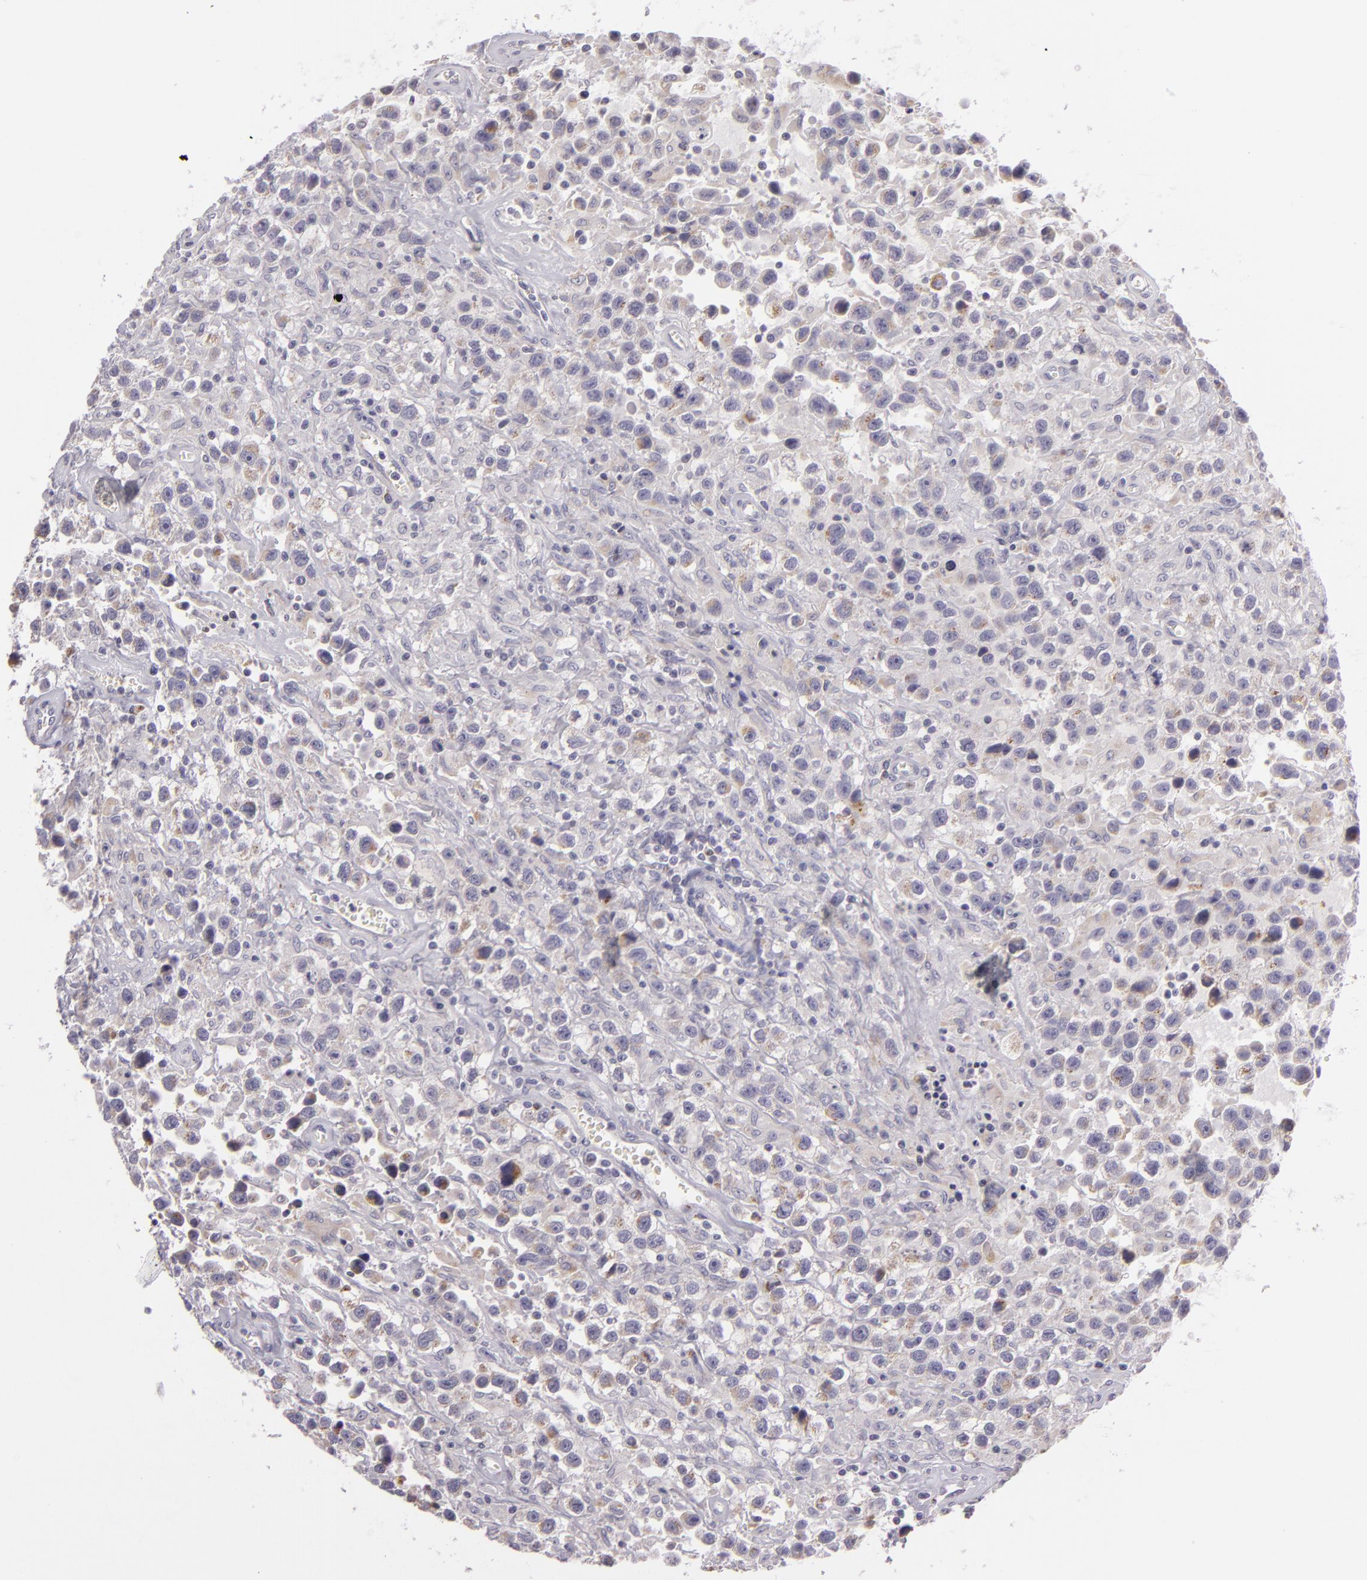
{"staining": {"intensity": "weak", "quantity": "<25%", "location": "cytoplasmic/membranous"}, "tissue": "testis cancer", "cell_type": "Tumor cells", "image_type": "cancer", "snomed": [{"axis": "morphology", "description": "Seminoma, NOS"}, {"axis": "topography", "description": "Testis"}], "caption": "Immunohistochemistry (IHC) histopathology image of neoplastic tissue: human seminoma (testis) stained with DAB shows no significant protein expression in tumor cells.", "gene": "CILK1", "patient": {"sex": "male", "age": 43}}